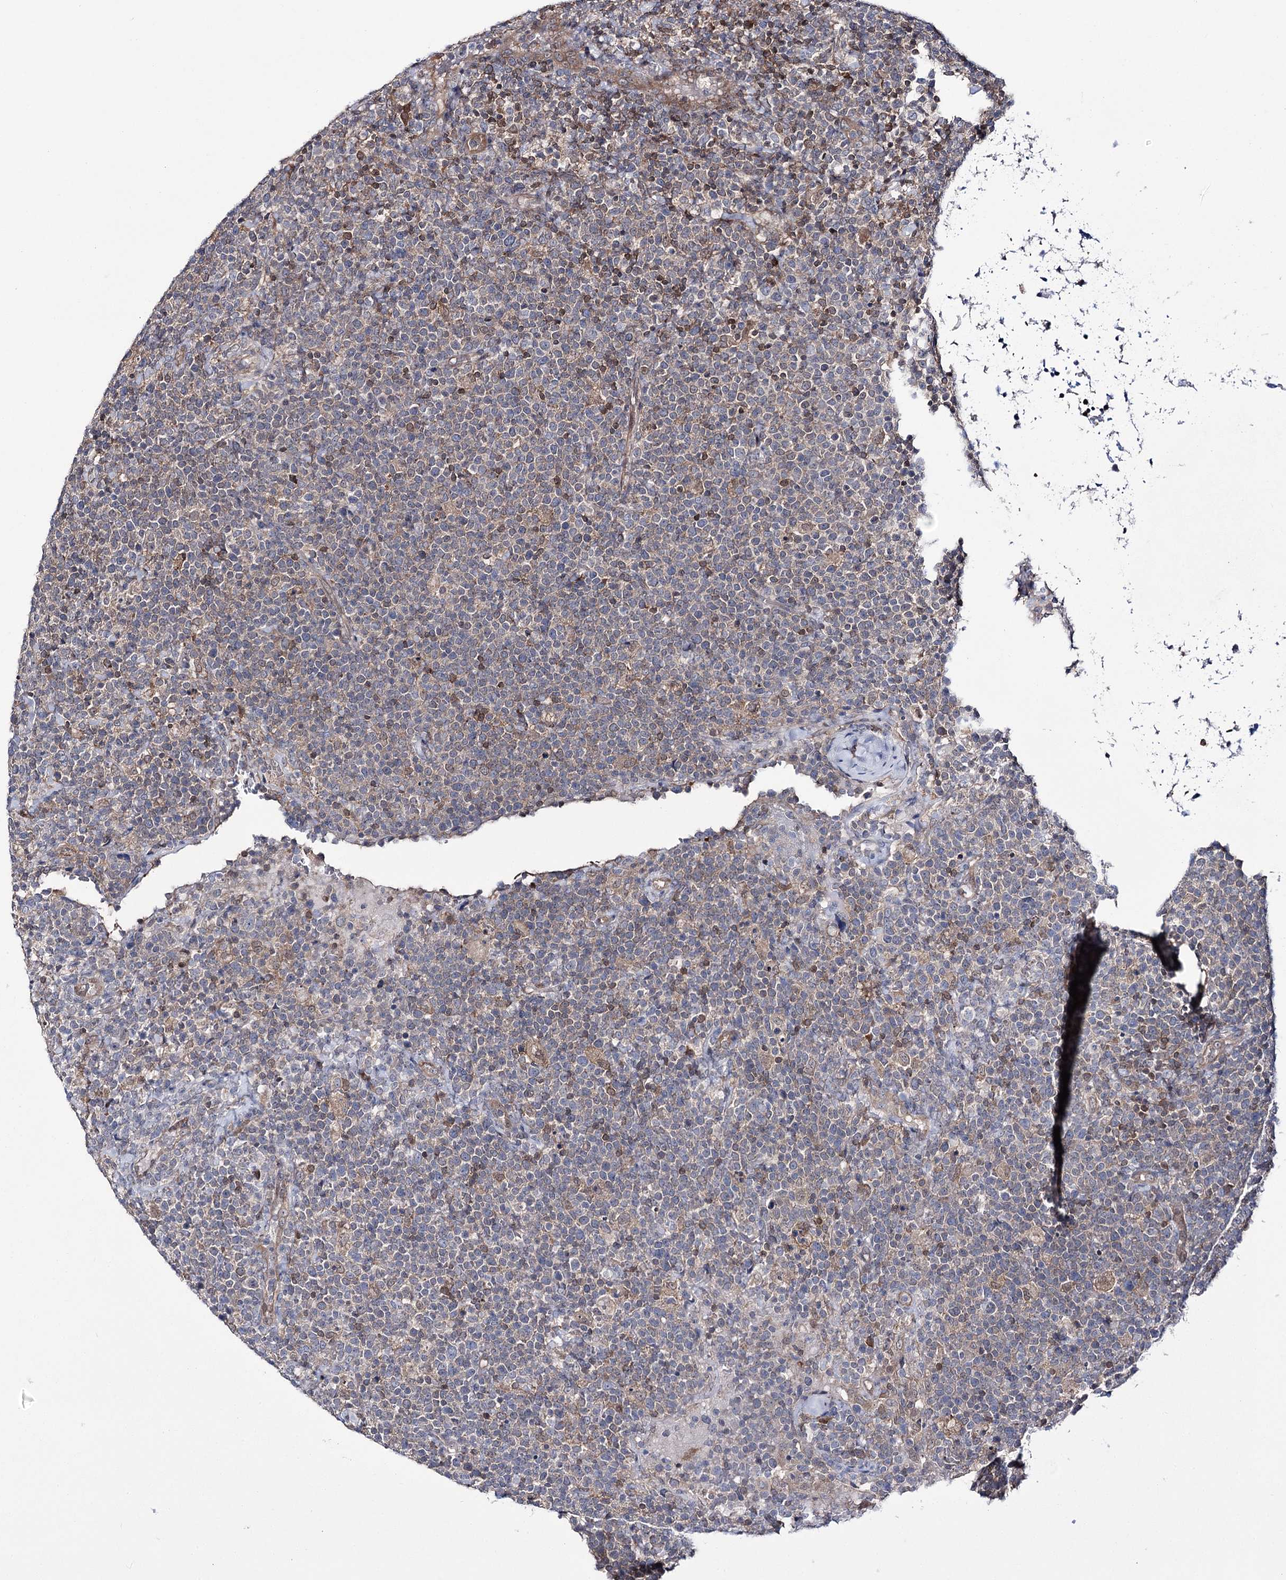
{"staining": {"intensity": "weak", "quantity": "<25%", "location": "cytoplasmic/membranous"}, "tissue": "lymphoma", "cell_type": "Tumor cells", "image_type": "cancer", "snomed": [{"axis": "morphology", "description": "Malignant lymphoma, non-Hodgkin's type, High grade"}, {"axis": "topography", "description": "Lymph node"}], "caption": "Immunohistochemistry of human malignant lymphoma, non-Hodgkin's type (high-grade) displays no staining in tumor cells. (Immunohistochemistry (ihc), brightfield microscopy, high magnification).", "gene": "PTER", "patient": {"sex": "male", "age": 61}}